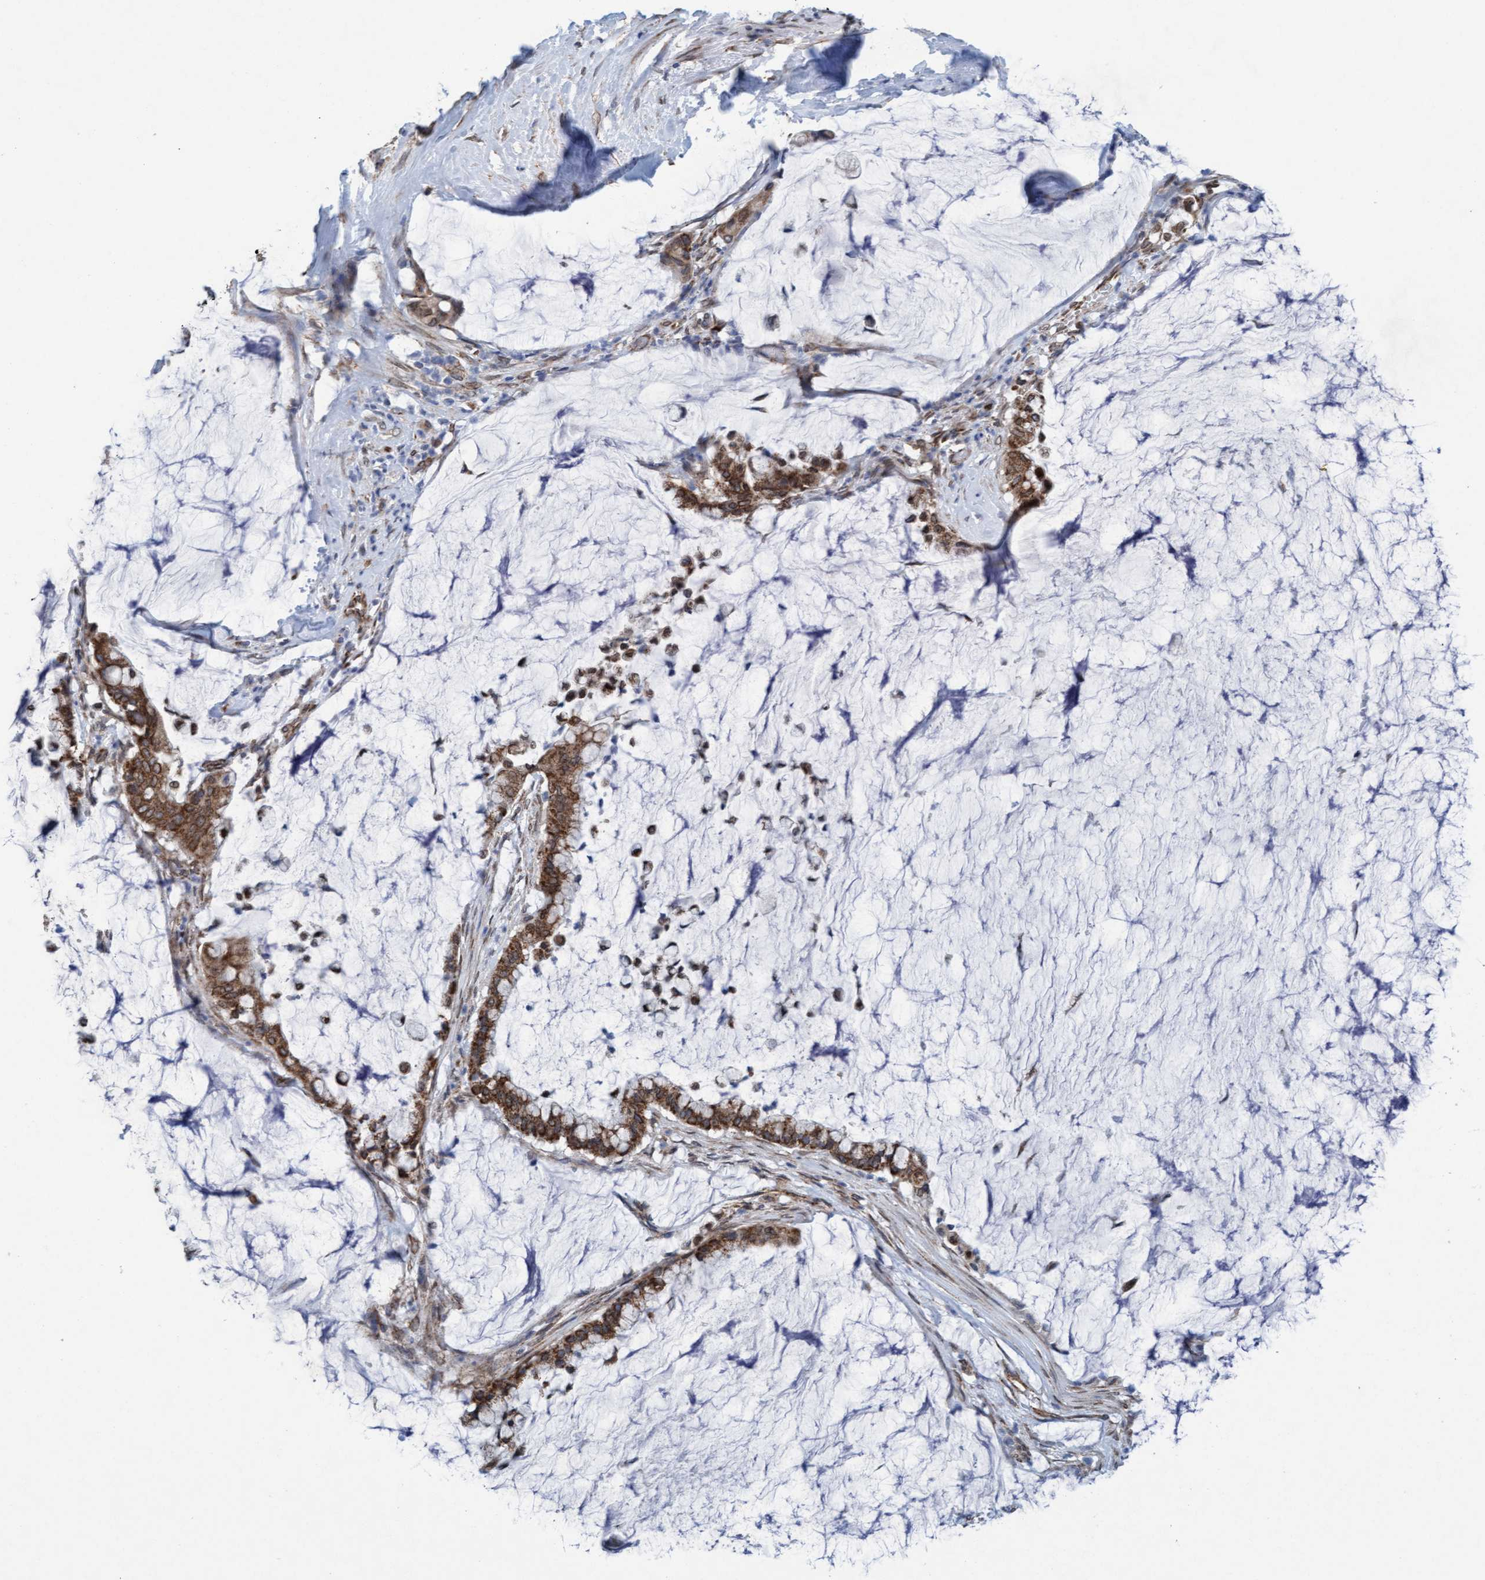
{"staining": {"intensity": "moderate", "quantity": ">75%", "location": "cytoplasmic/membranous"}, "tissue": "pancreatic cancer", "cell_type": "Tumor cells", "image_type": "cancer", "snomed": [{"axis": "morphology", "description": "Adenocarcinoma, NOS"}, {"axis": "topography", "description": "Pancreas"}], "caption": "Brown immunohistochemical staining in pancreatic cancer (adenocarcinoma) shows moderate cytoplasmic/membranous staining in approximately >75% of tumor cells.", "gene": "MRPS23", "patient": {"sex": "male", "age": 41}}